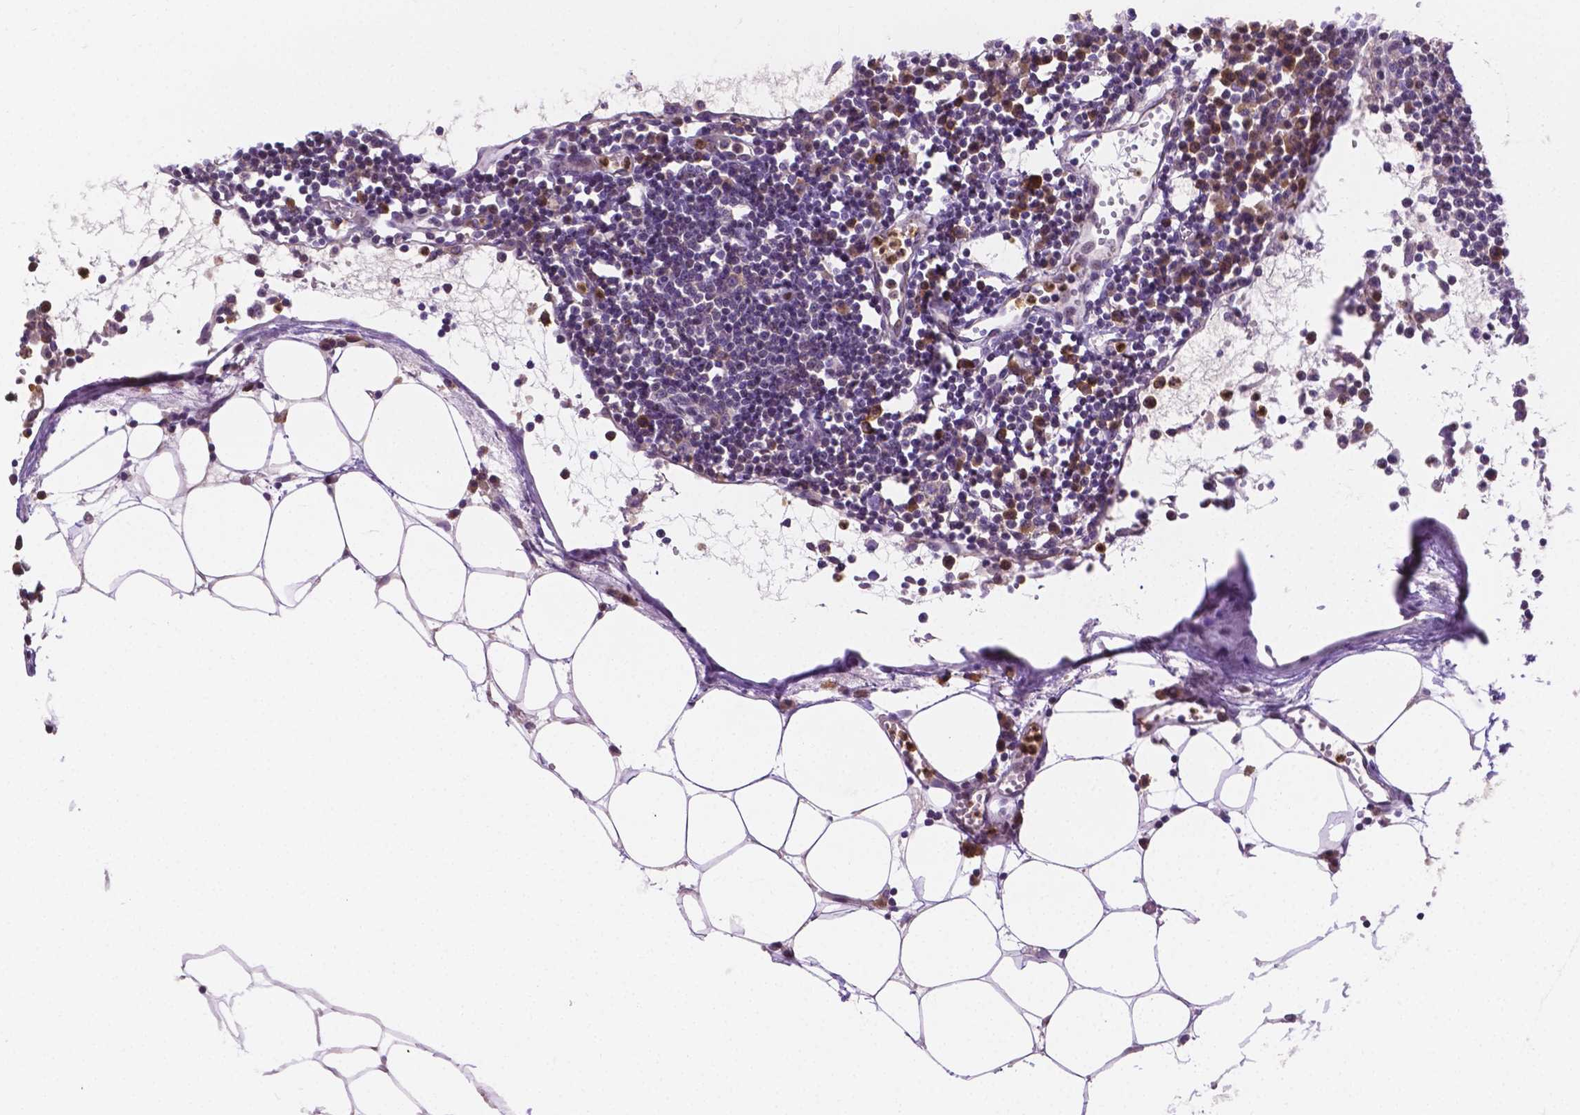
{"staining": {"intensity": "moderate", "quantity": "<25%", "location": "cytoplasmic/membranous"}, "tissue": "lymph node", "cell_type": "Germinal center cells", "image_type": "normal", "snomed": [{"axis": "morphology", "description": "Normal tissue, NOS"}, {"axis": "topography", "description": "Lymph node"}], "caption": "Protein expression analysis of benign human lymph node reveals moderate cytoplasmic/membranous staining in approximately <25% of germinal center cells. (DAB (3,3'-diaminobenzidine) = brown stain, brightfield microscopy at high magnification).", "gene": "ZNRD2", "patient": {"sex": "female", "age": 78}}